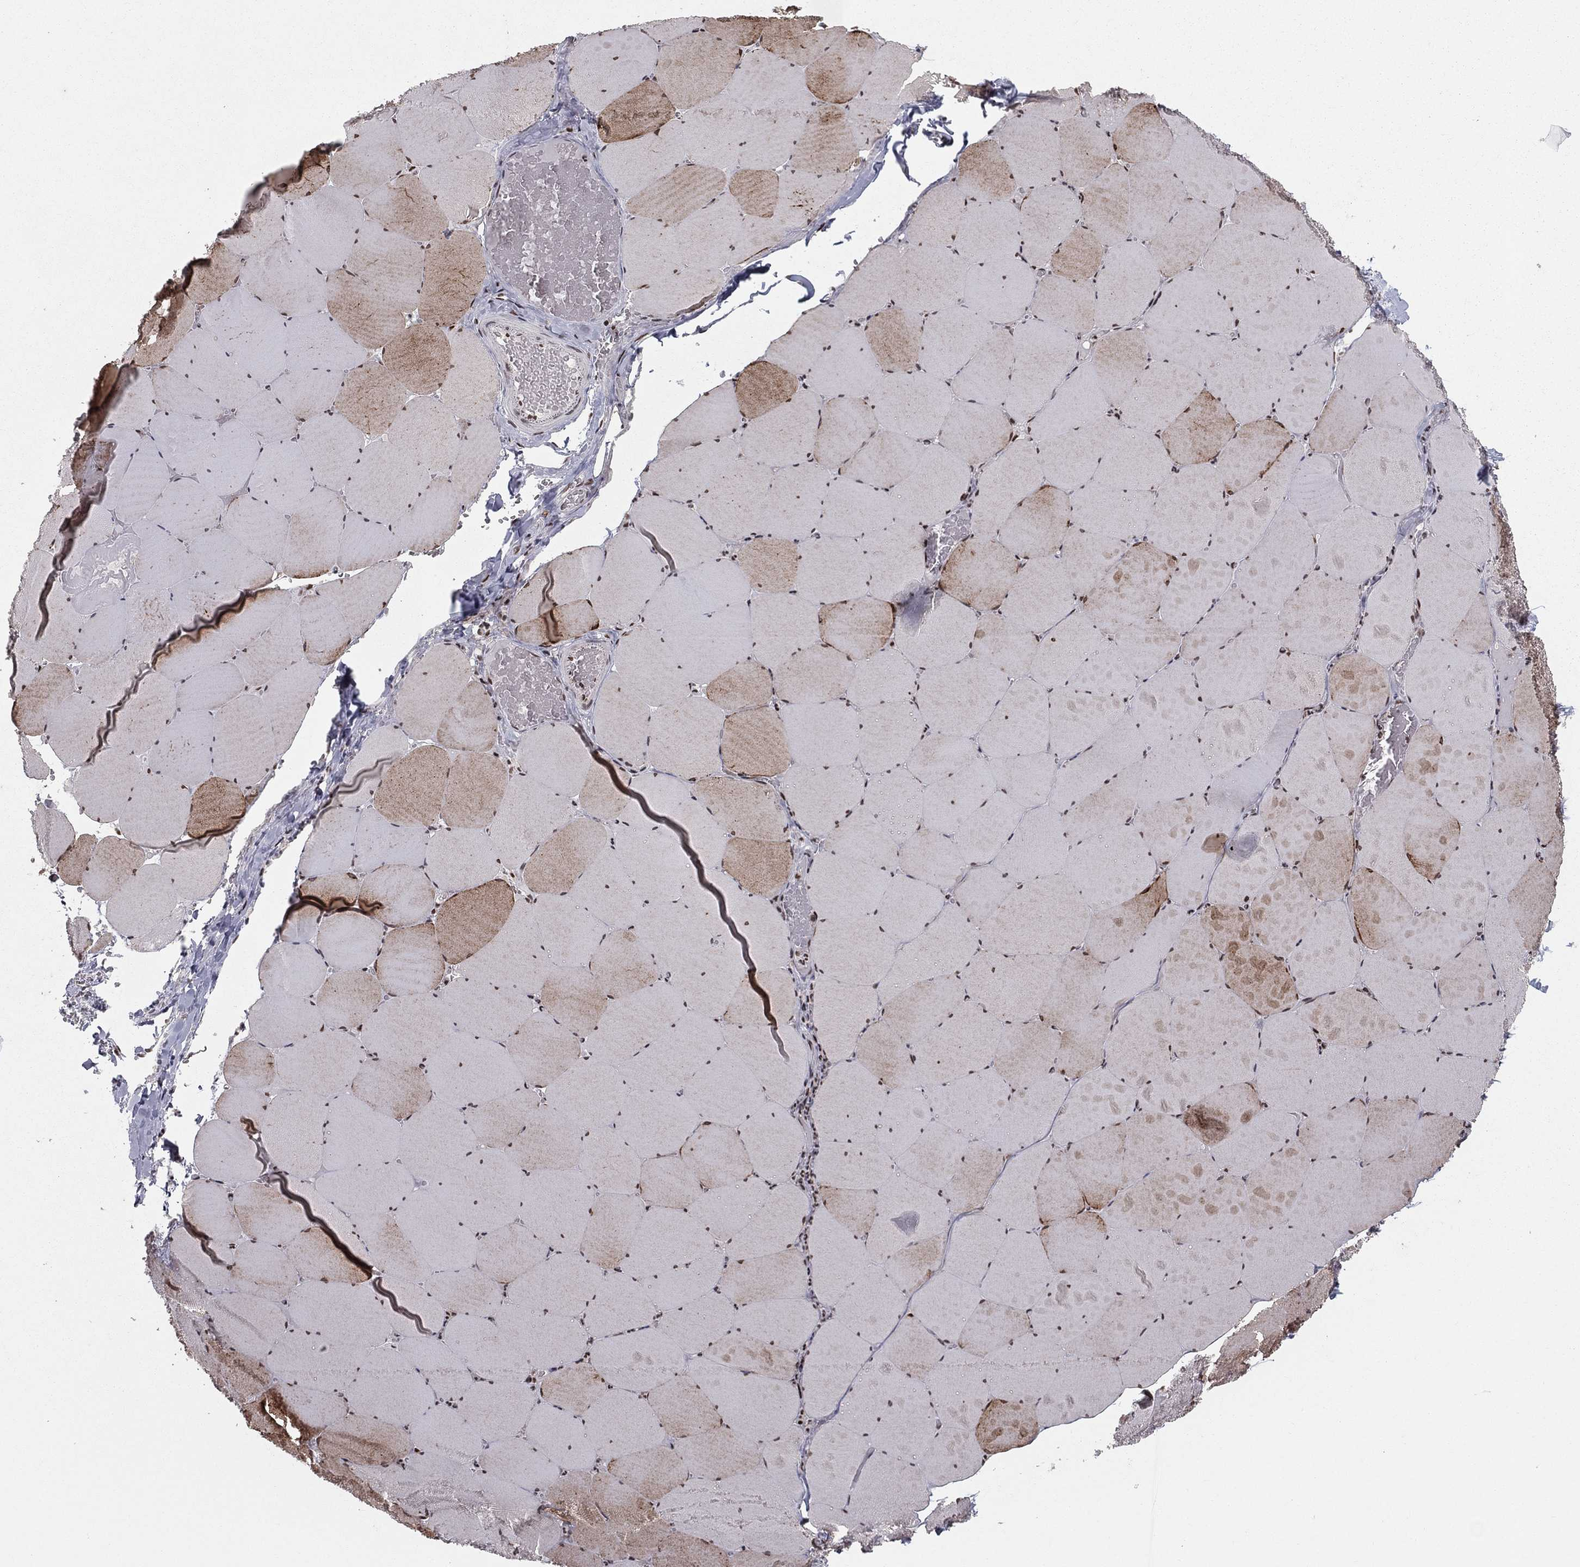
{"staining": {"intensity": "moderate", "quantity": "<25%", "location": "cytoplasmic/membranous,nuclear"}, "tissue": "skeletal muscle", "cell_type": "Myocytes", "image_type": "normal", "snomed": [{"axis": "morphology", "description": "Normal tissue, NOS"}, {"axis": "morphology", "description": "Malignant melanoma, Metastatic site"}, {"axis": "topography", "description": "Skeletal muscle"}], "caption": "IHC micrograph of benign human skeletal muscle stained for a protein (brown), which demonstrates low levels of moderate cytoplasmic/membranous,nuclear staining in approximately <25% of myocytes.", "gene": "NFYB", "patient": {"sex": "male", "age": 50}}